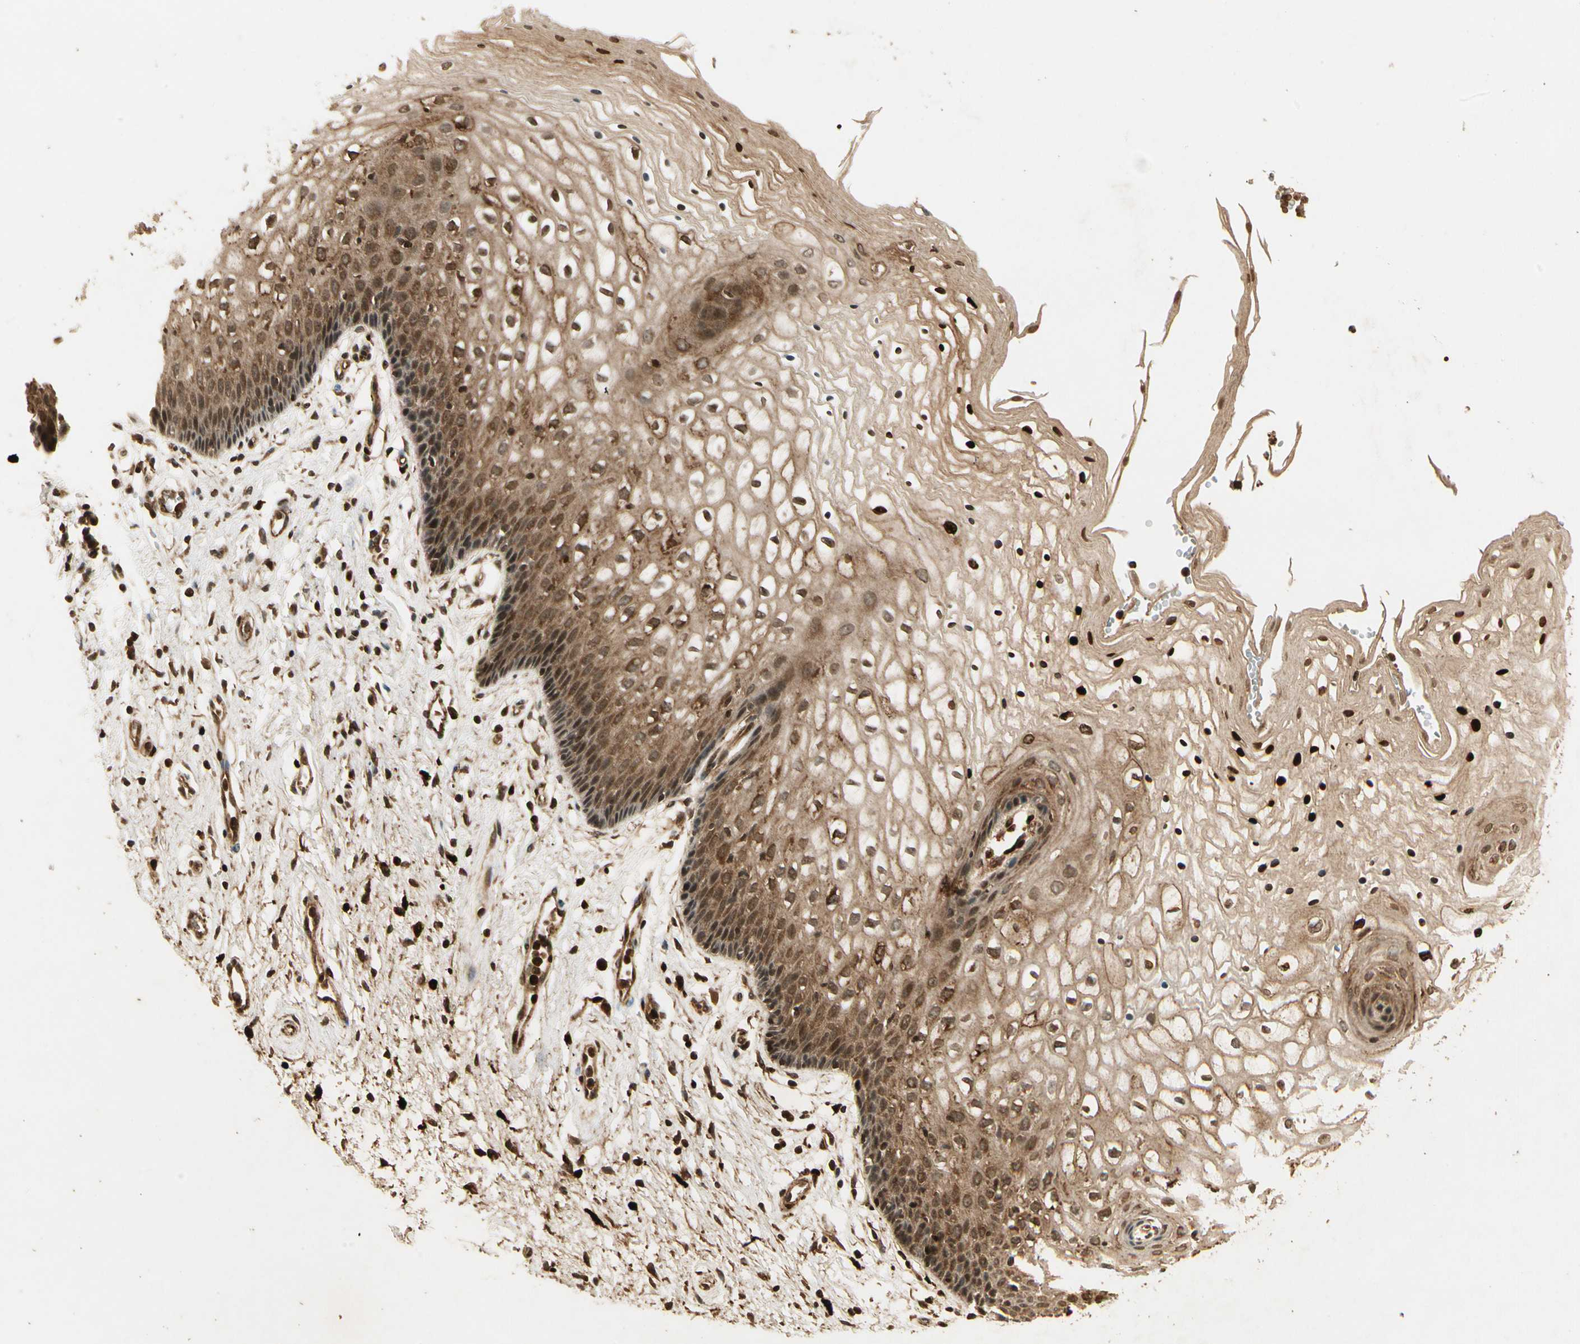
{"staining": {"intensity": "strong", "quantity": ">75%", "location": "cytoplasmic/membranous,nuclear"}, "tissue": "vagina", "cell_type": "Squamous epithelial cells", "image_type": "normal", "snomed": [{"axis": "morphology", "description": "Normal tissue, NOS"}, {"axis": "topography", "description": "Vagina"}], "caption": "A brown stain highlights strong cytoplasmic/membranous,nuclear positivity of a protein in squamous epithelial cells of normal vagina. The protein is shown in brown color, while the nuclei are stained blue.", "gene": "RFFL", "patient": {"sex": "female", "age": 34}}